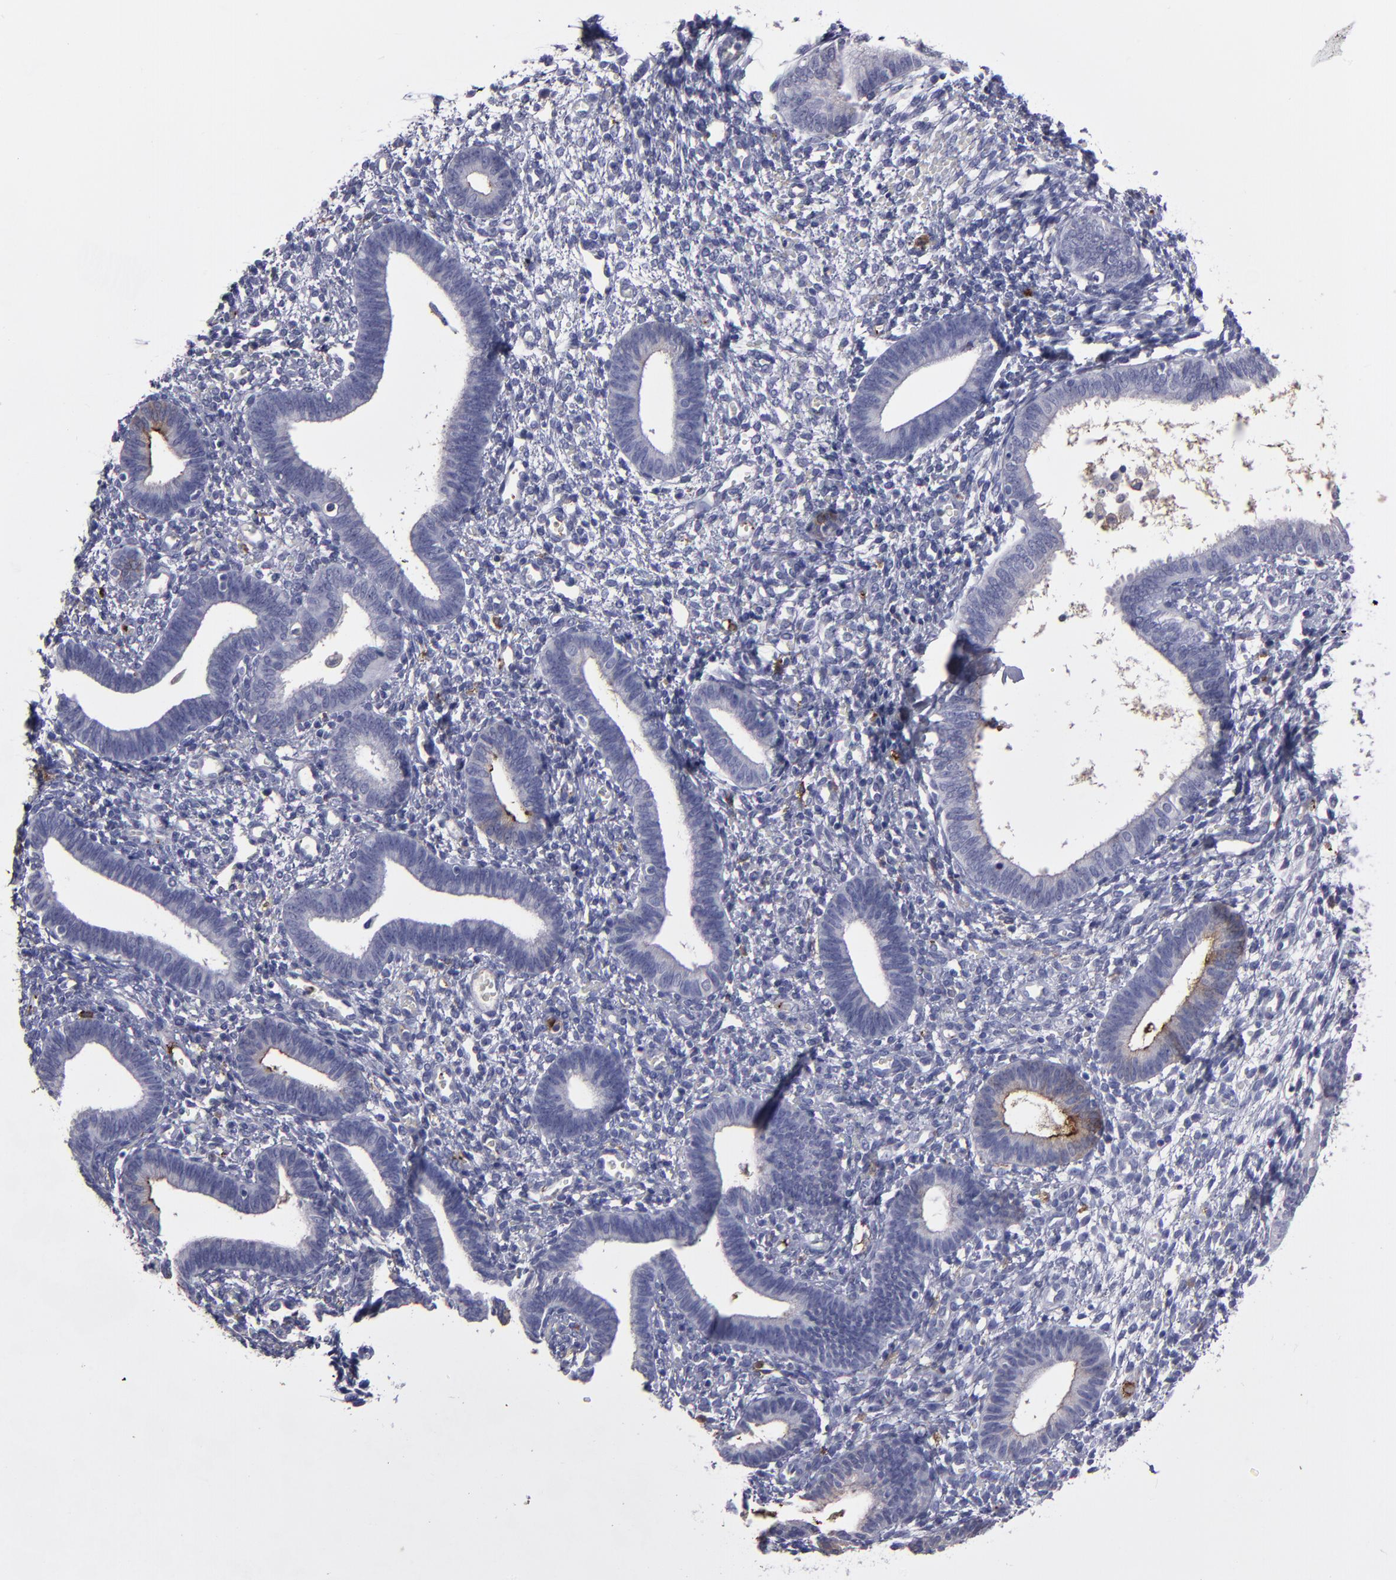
{"staining": {"intensity": "negative", "quantity": "none", "location": "none"}, "tissue": "endometrium", "cell_type": "Cells in endometrial stroma", "image_type": "normal", "snomed": [{"axis": "morphology", "description": "Normal tissue, NOS"}, {"axis": "topography", "description": "Smooth muscle"}, {"axis": "topography", "description": "Endometrium"}], "caption": "Immunohistochemistry (IHC) photomicrograph of normal endometrium: human endometrium stained with DAB exhibits no significant protein positivity in cells in endometrial stroma.", "gene": "CD36", "patient": {"sex": "female", "age": 57}}